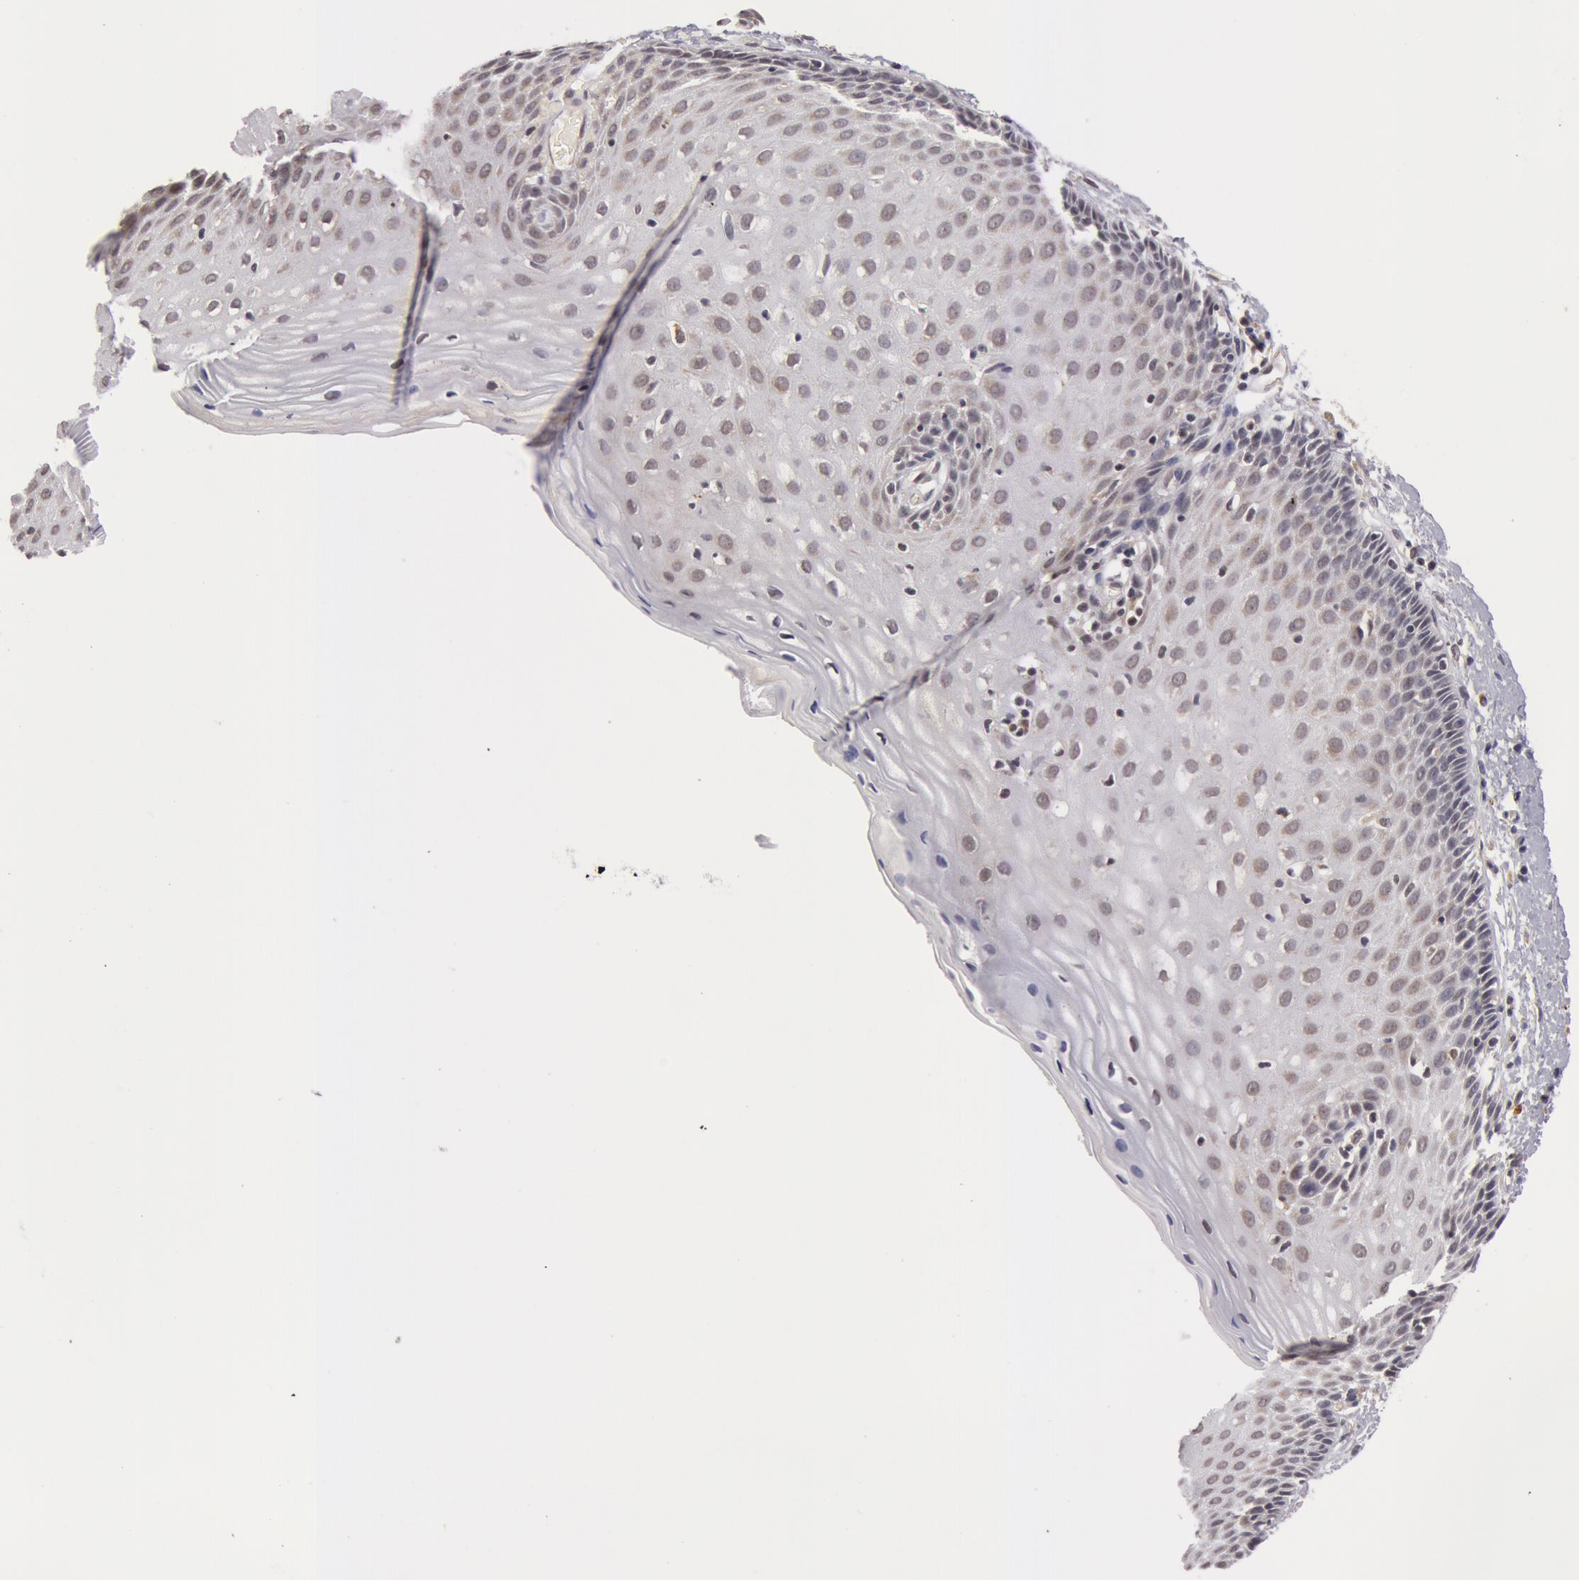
{"staining": {"intensity": "negative", "quantity": "none", "location": "none"}, "tissue": "cervix", "cell_type": "Glandular cells", "image_type": "normal", "snomed": [{"axis": "morphology", "description": "Normal tissue, NOS"}, {"axis": "topography", "description": "Cervix"}], "caption": "Protein analysis of normal cervix shows no significant staining in glandular cells. (DAB IHC with hematoxylin counter stain).", "gene": "SYTL4", "patient": {"sex": "female", "age": 53}}